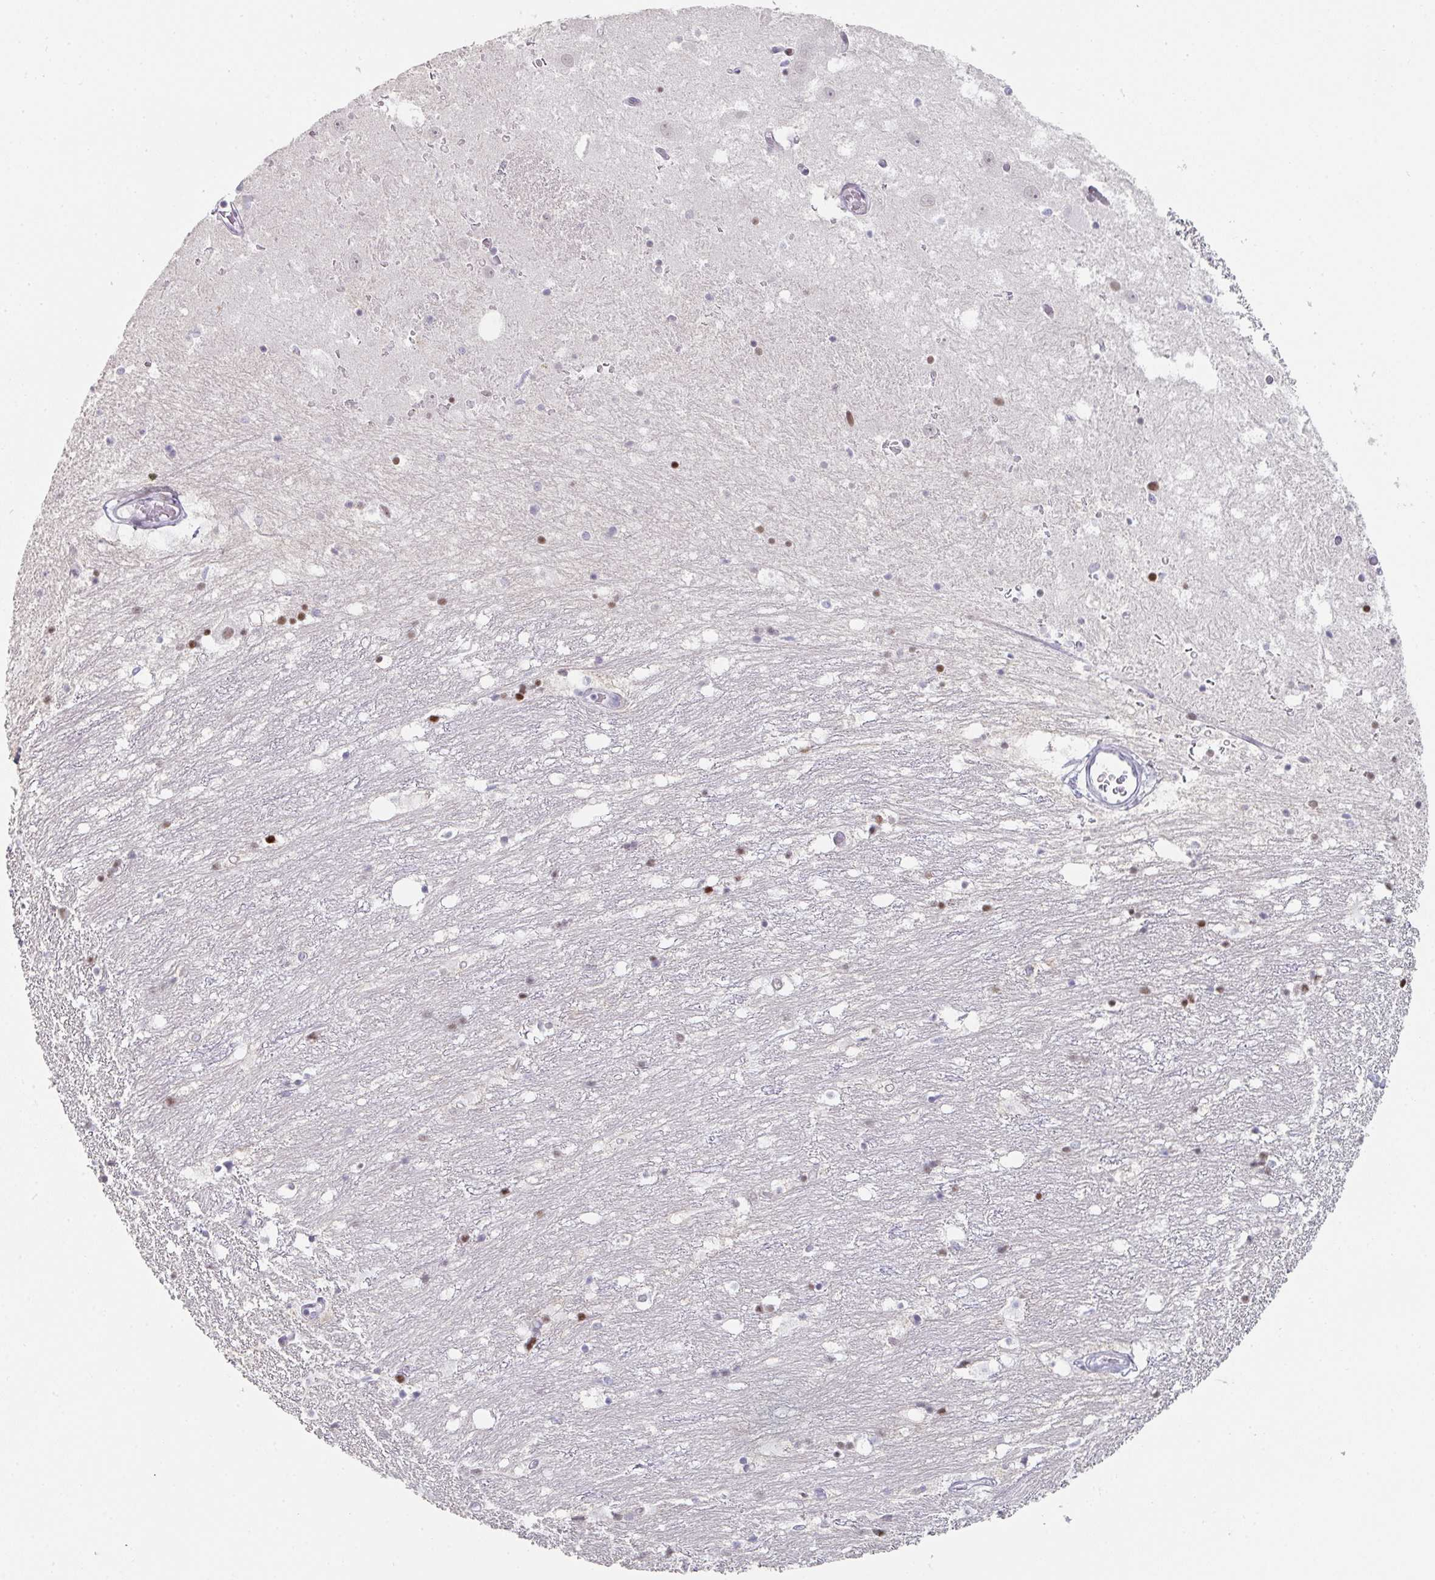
{"staining": {"intensity": "moderate", "quantity": "<25%", "location": "nuclear"}, "tissue": "hippocampus", "cell_type": "Glial cells", "image_type": "normal", "snomed": [{"axis": "morphology", "description": "Normal tissue, NOS"}, {"axis": "topography", "description": "Hippocampus"}], "caption": "Immunohistochemical staining of unremarkable human hippocampus demonstrates low levels of moderate nuclear staining in about <25% of glial cells. The staining was performed using DAB (3,3'-diaminobenzidine) to visualize the protein expression in brown, while the nuclei were stained in blue with hematoxylin (Magnification: 20x).", "gene": "LIN54", "patient": {"sex": "female", "age": 52}}